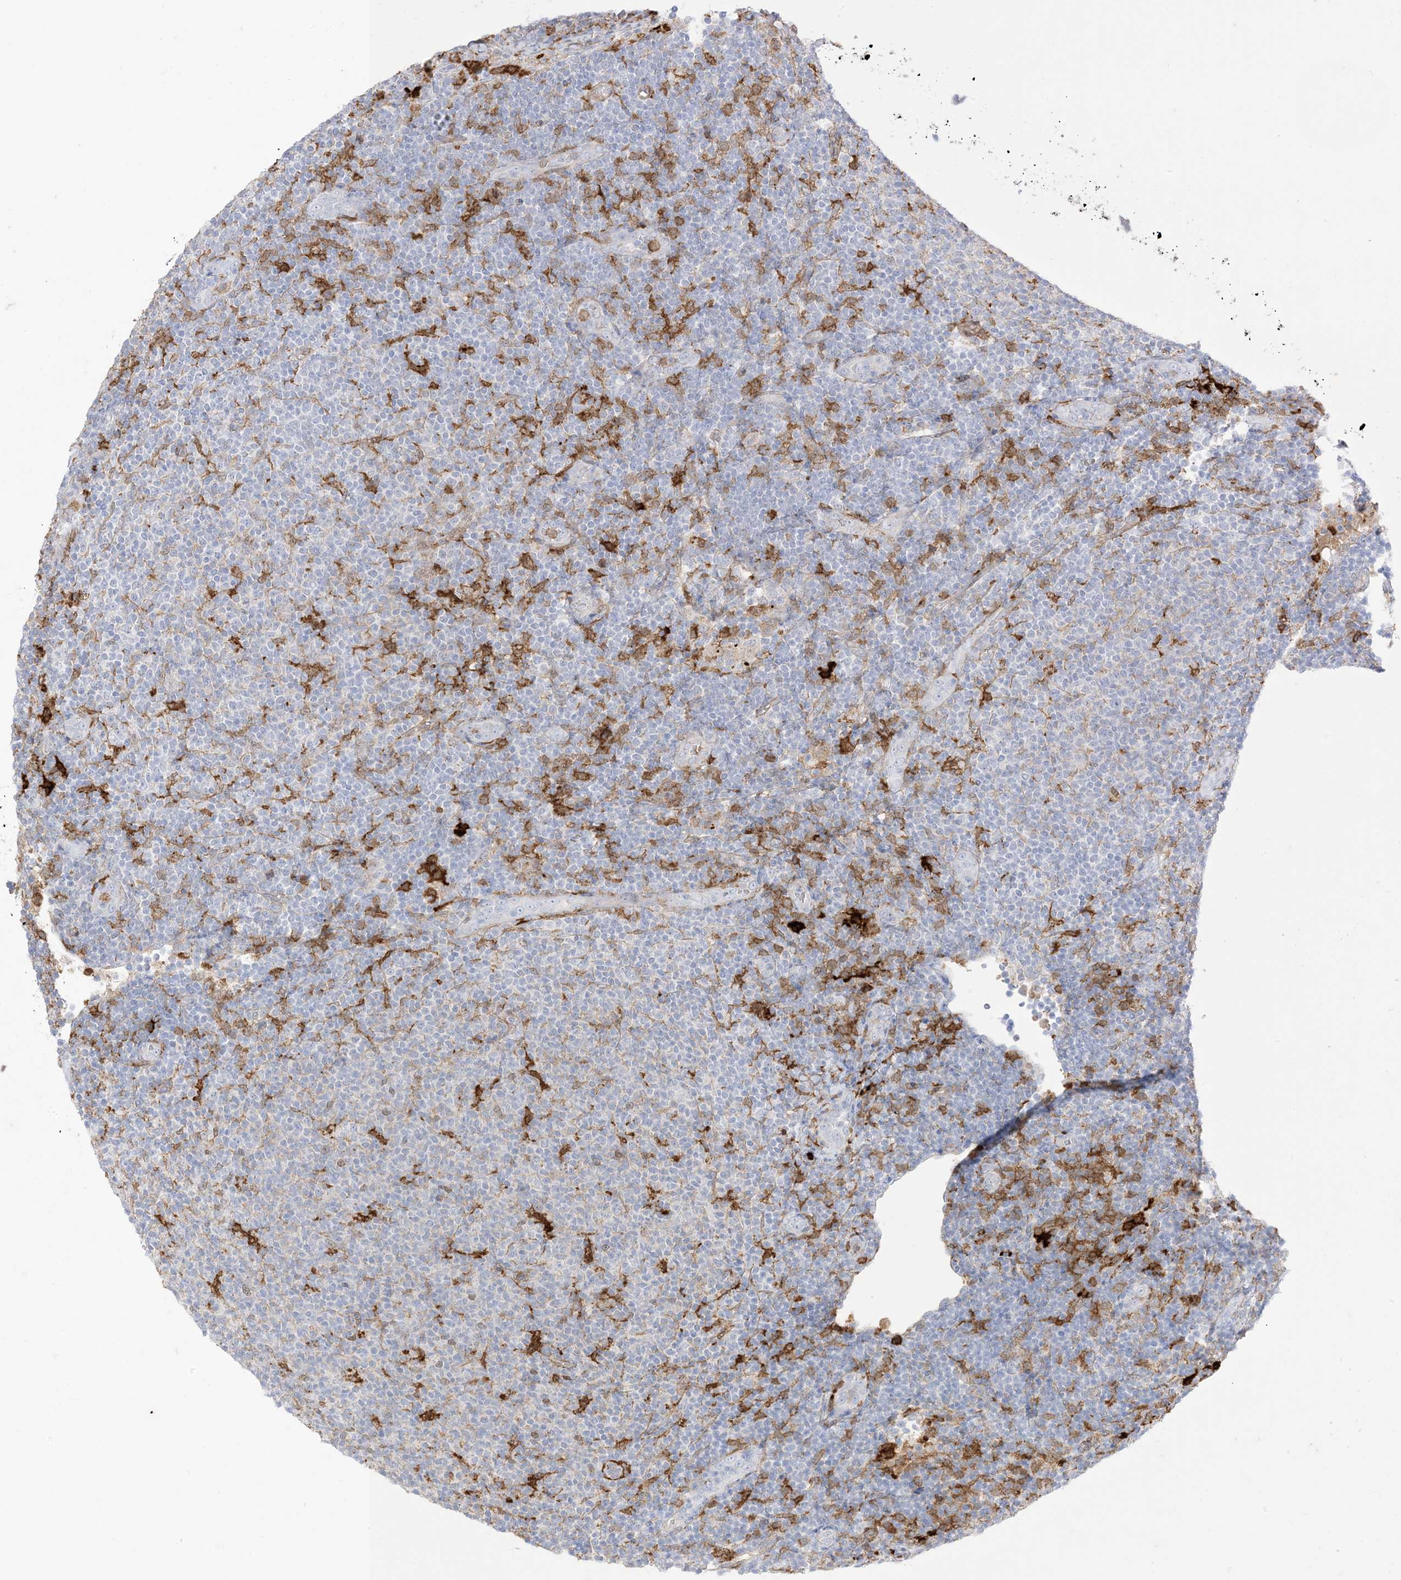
{"staining": {"intensity": "negative", "quantity": "none", "location": "none"}, "tissue": "lymphoma", "cell_type": "Tumor cells", "image_type": "cancer", "snomed": [{"axis": "morphology", "description": "Malignant lymphoma, non-Hodgkin's type, Low grade"}, {"axis": "topography", "description": "Lymph node"}], "caption": "The histopathology image demonstrates no significant staining in tumor cells of low-grade malignant lymphoma, non-Hodgkin's type. Brightfield microscopy of IHC stained with DAB (3,3'-diaminobenzidine) (brown) and hematoxylin (blue), captured at high magnification.", "gene": "GSN", "patient": {"sex": "male", "age": 66}}